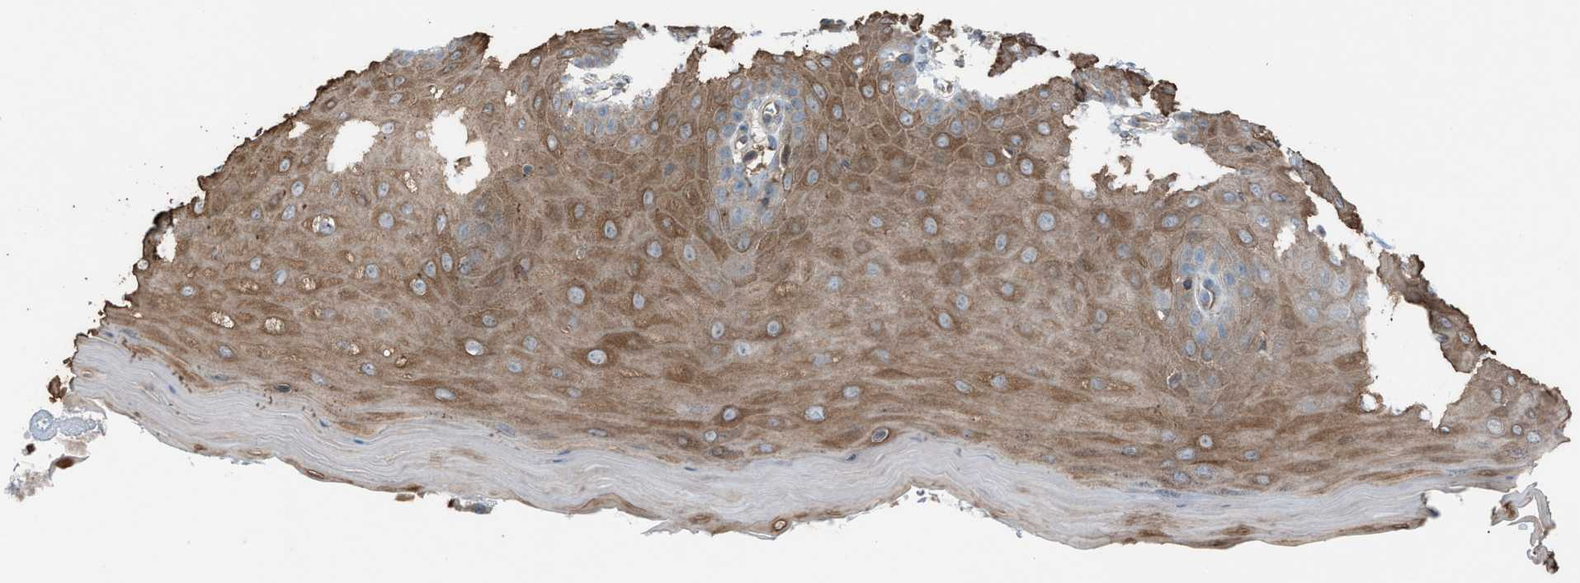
{"staining": {"intensity": "strong", "quantity": ">75%", "location": "cytoplasmic/membranous"}, "tissue": "cervix", "cell_type": "Glandular cells", "image_type": "normal", "snomed": [{"axis": "morphology", "description": "Normal tissue, NOS"}, {"axis": "topography", "description": "Cervix"}], "caption": "Human cervix stained for a protein (brown) exhibits strong cytoplasmic/membranous positive staining in approximately >75% of glandular cells.", "gene": "DYRK1A", "patient": {"sex": "female", "age": 55}}